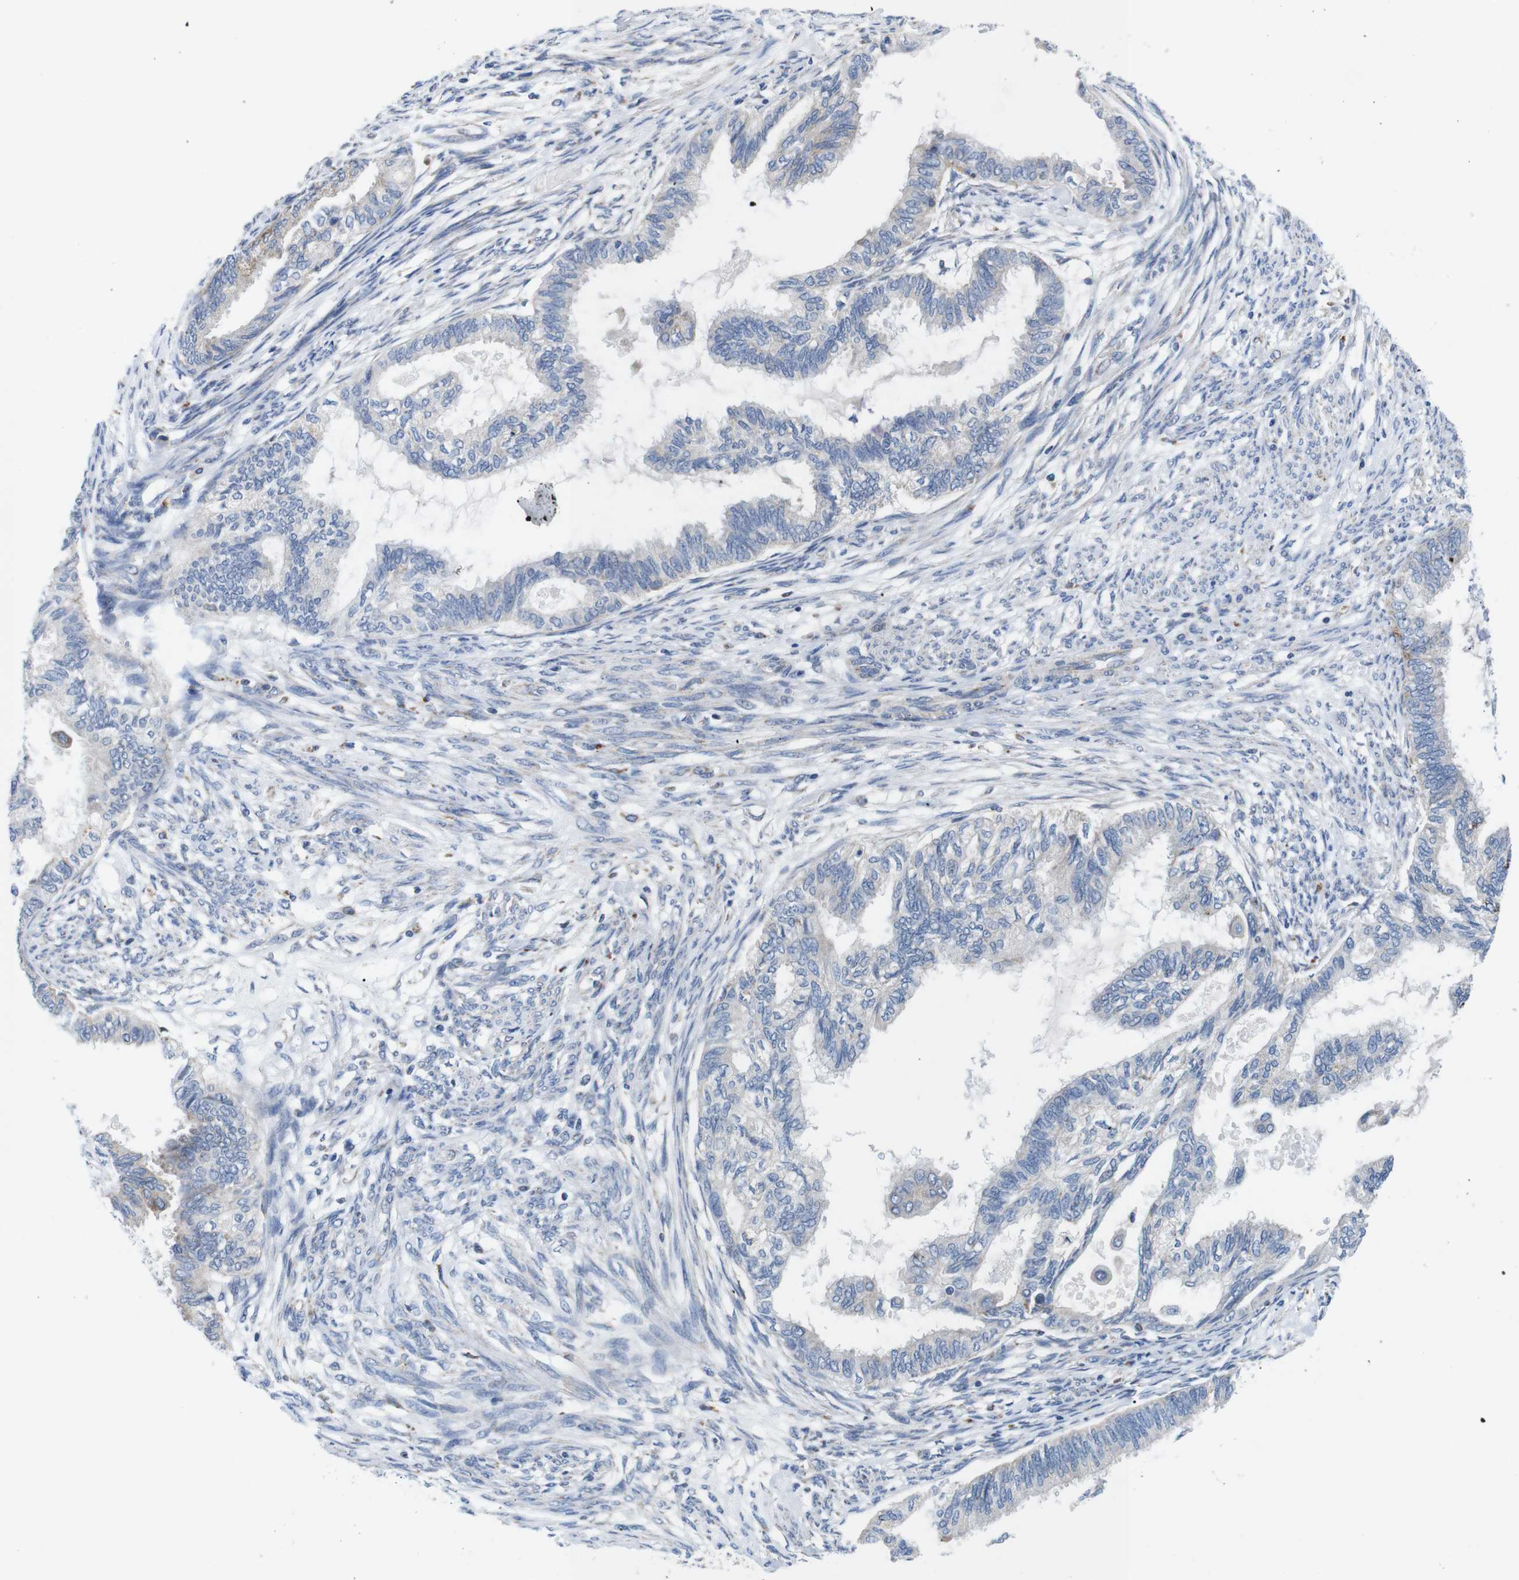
{"staining": {"intensity": "moderate", "quantity": "<25%", "location": "cytoplasmic/membranous"}, "tissue": "cervical cancer", "cell_type": "Tumor cells", "image_type": "cancer", "snomed": [{"axis": "morphology", "description": "Normal tissue, NOS"}, {"axis": "morphology", "description": "Adenocarcinoma, NOS"}, {"axis": "topography", "description": "Cervix"}, {"axis": "topography", "description": "Endometrium"}], "caption": "Immunohistochemistry (DAB (3,3'-diaminobenzidine)) staining of cervical cancer exhibits moderate cytoplasmic/membranous protein expression in about <25% of tumor cells.", "gene": "F2RL1", "patient": {"sex": "female", "age": 86}}